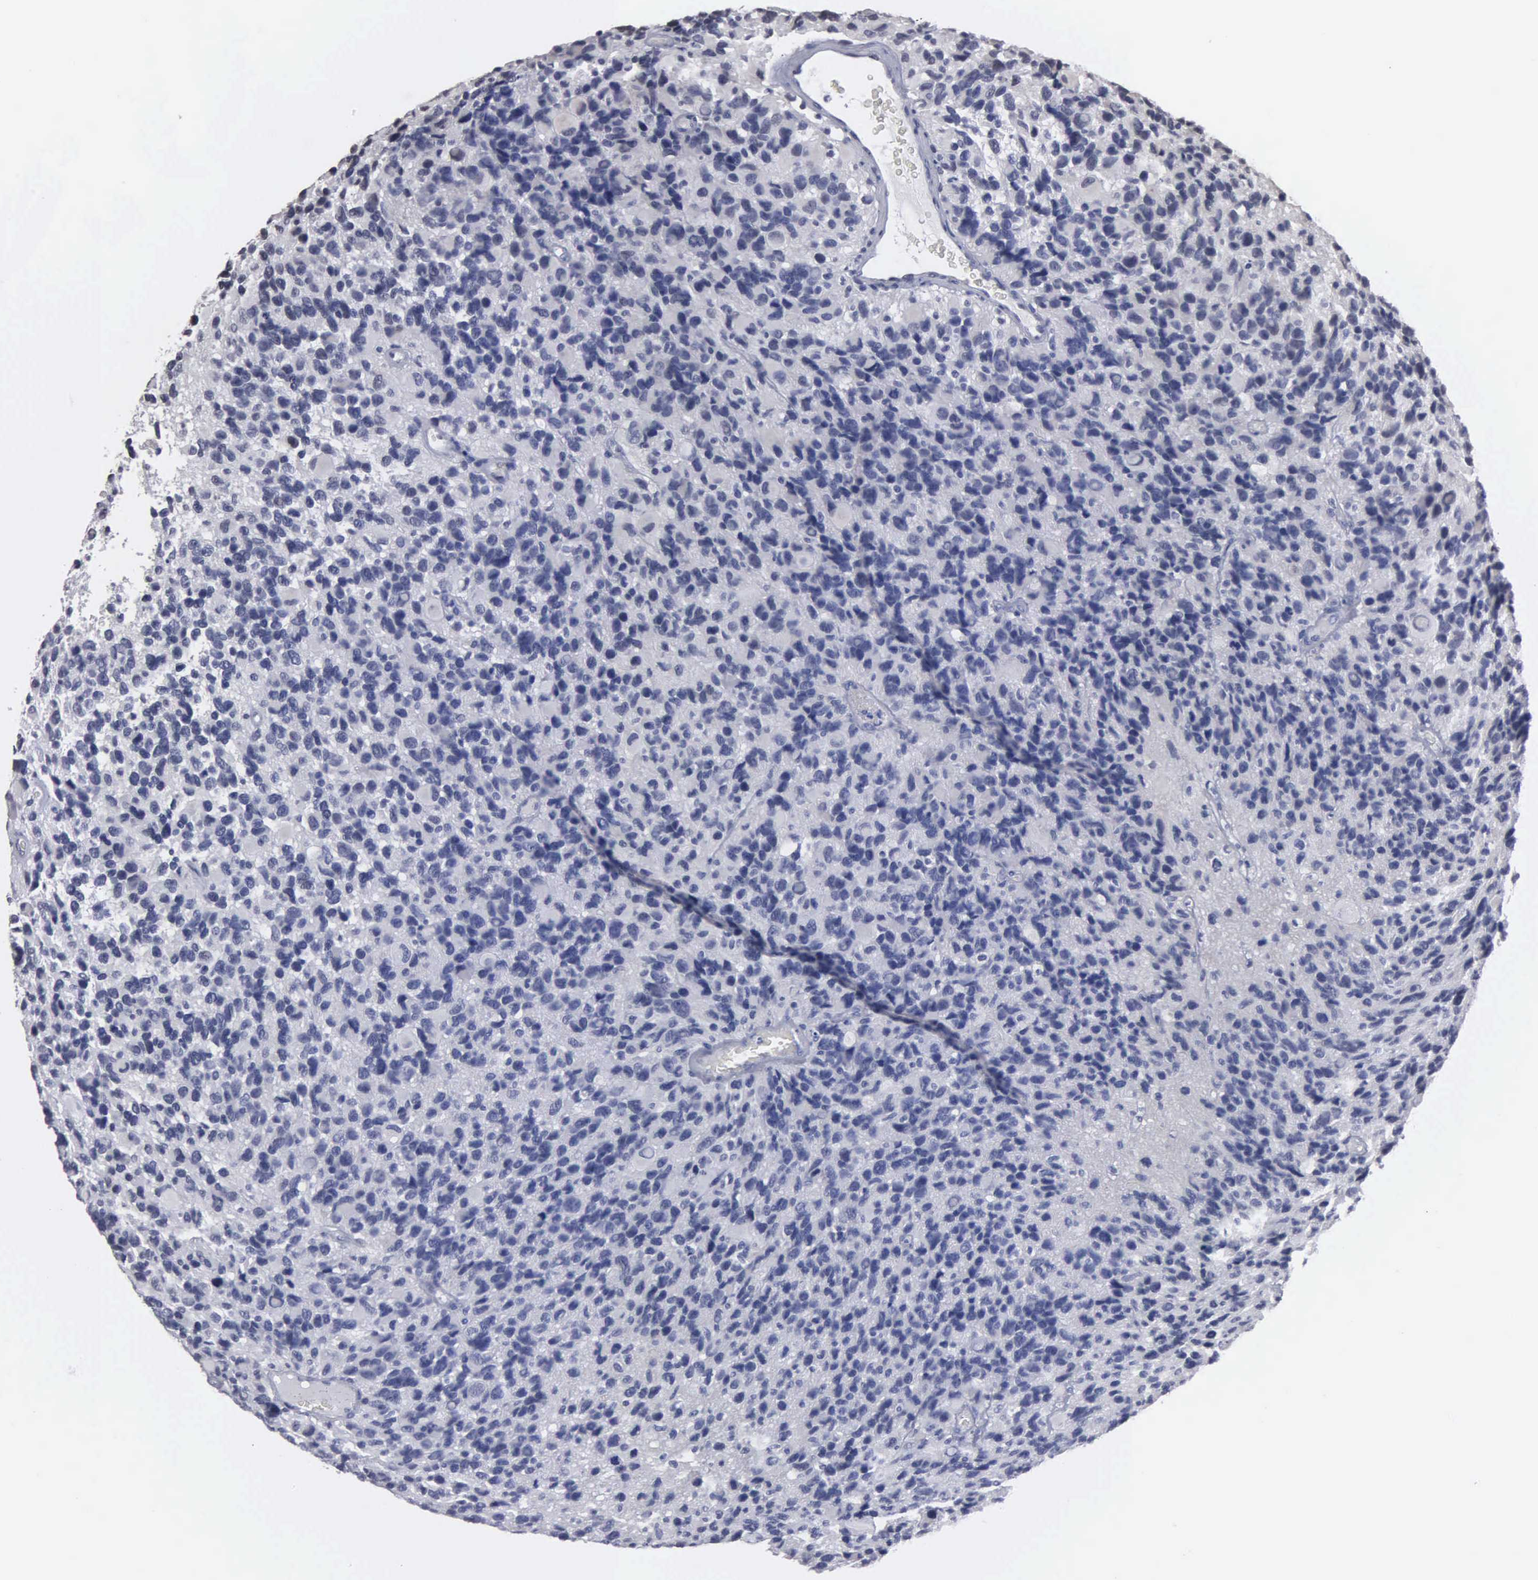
{"staining": {"intensity": "negative", "quantity": "none", "location": "none"}, "tissue": "glioma", "cell_type": "Tumor cells", "image_type": "cancer", "snomed": [{"axis": "morphology", "description": "Glioma, malignant, High grade"}, {"axis": "topography", "description": "Brain"}], "caption": "A high-resolution photomicrograph shows immunohistochemistry staining of malignant glioma (high-grade), which demonstrates no significant staining in tumor cells.", "gene": "UPB1", "patient": {"sex": "male", "age": 77}}